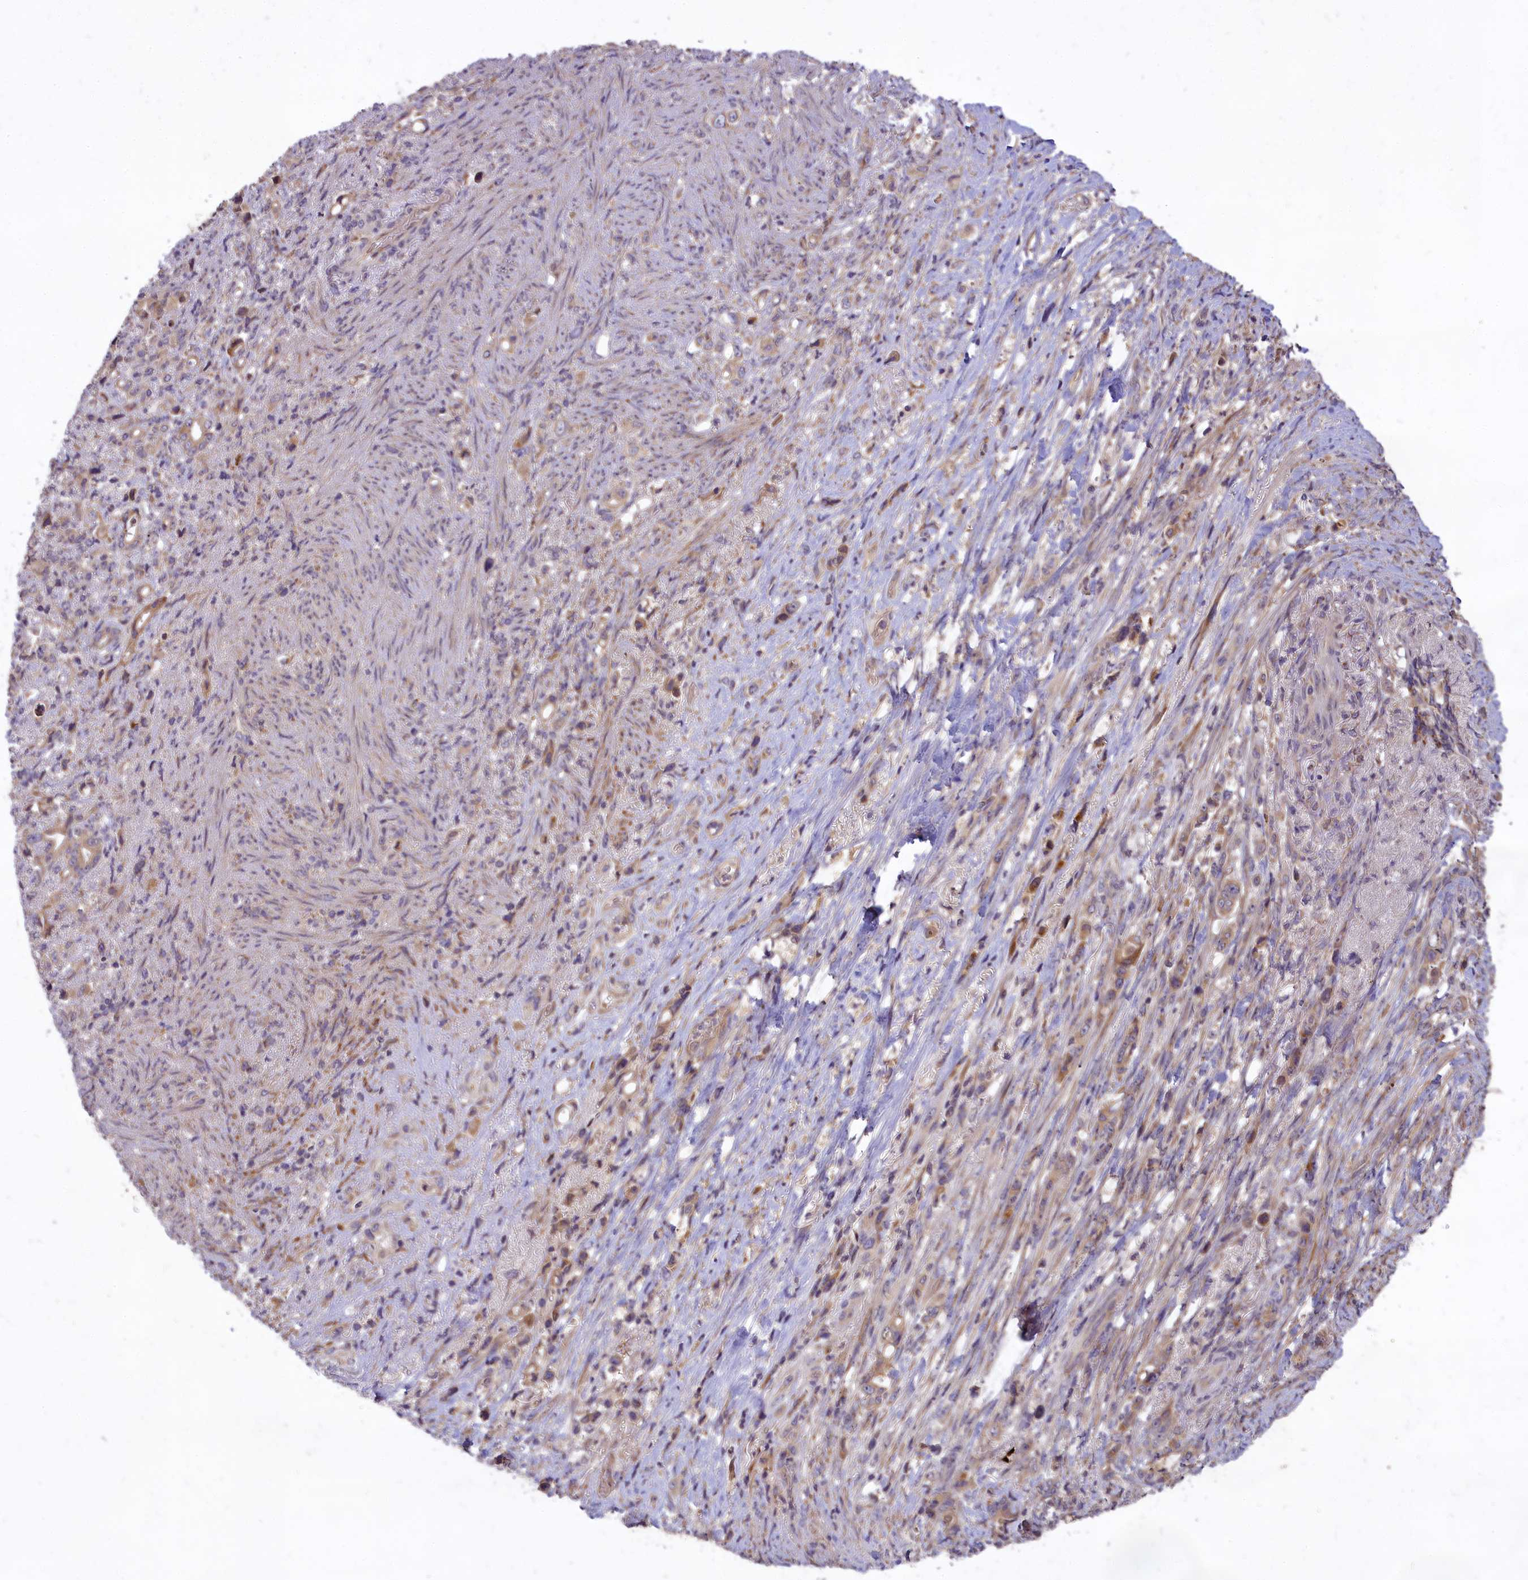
{"staining": {"intensity": "negative", "quantity": "none", "location": "none"}, "tissue": "stomach cancer", "cell_type": "Tumor cells", "image_type": "cancer", "snomed": [{"axis": "morphology", "description": "Normal tissue, NOS"}, {"axis": "morphology", "description": "Adenocarcinoma, NOS"}, {"axis": "topography", "description": "Stomach"}], "caption": "This is an immunohistochemistry (IHC) histopathology image of stomach cancer. There is no positivity in tumor cells.", "gene": "MEMO1", "patient": {"sex": "female", "age": 79}}